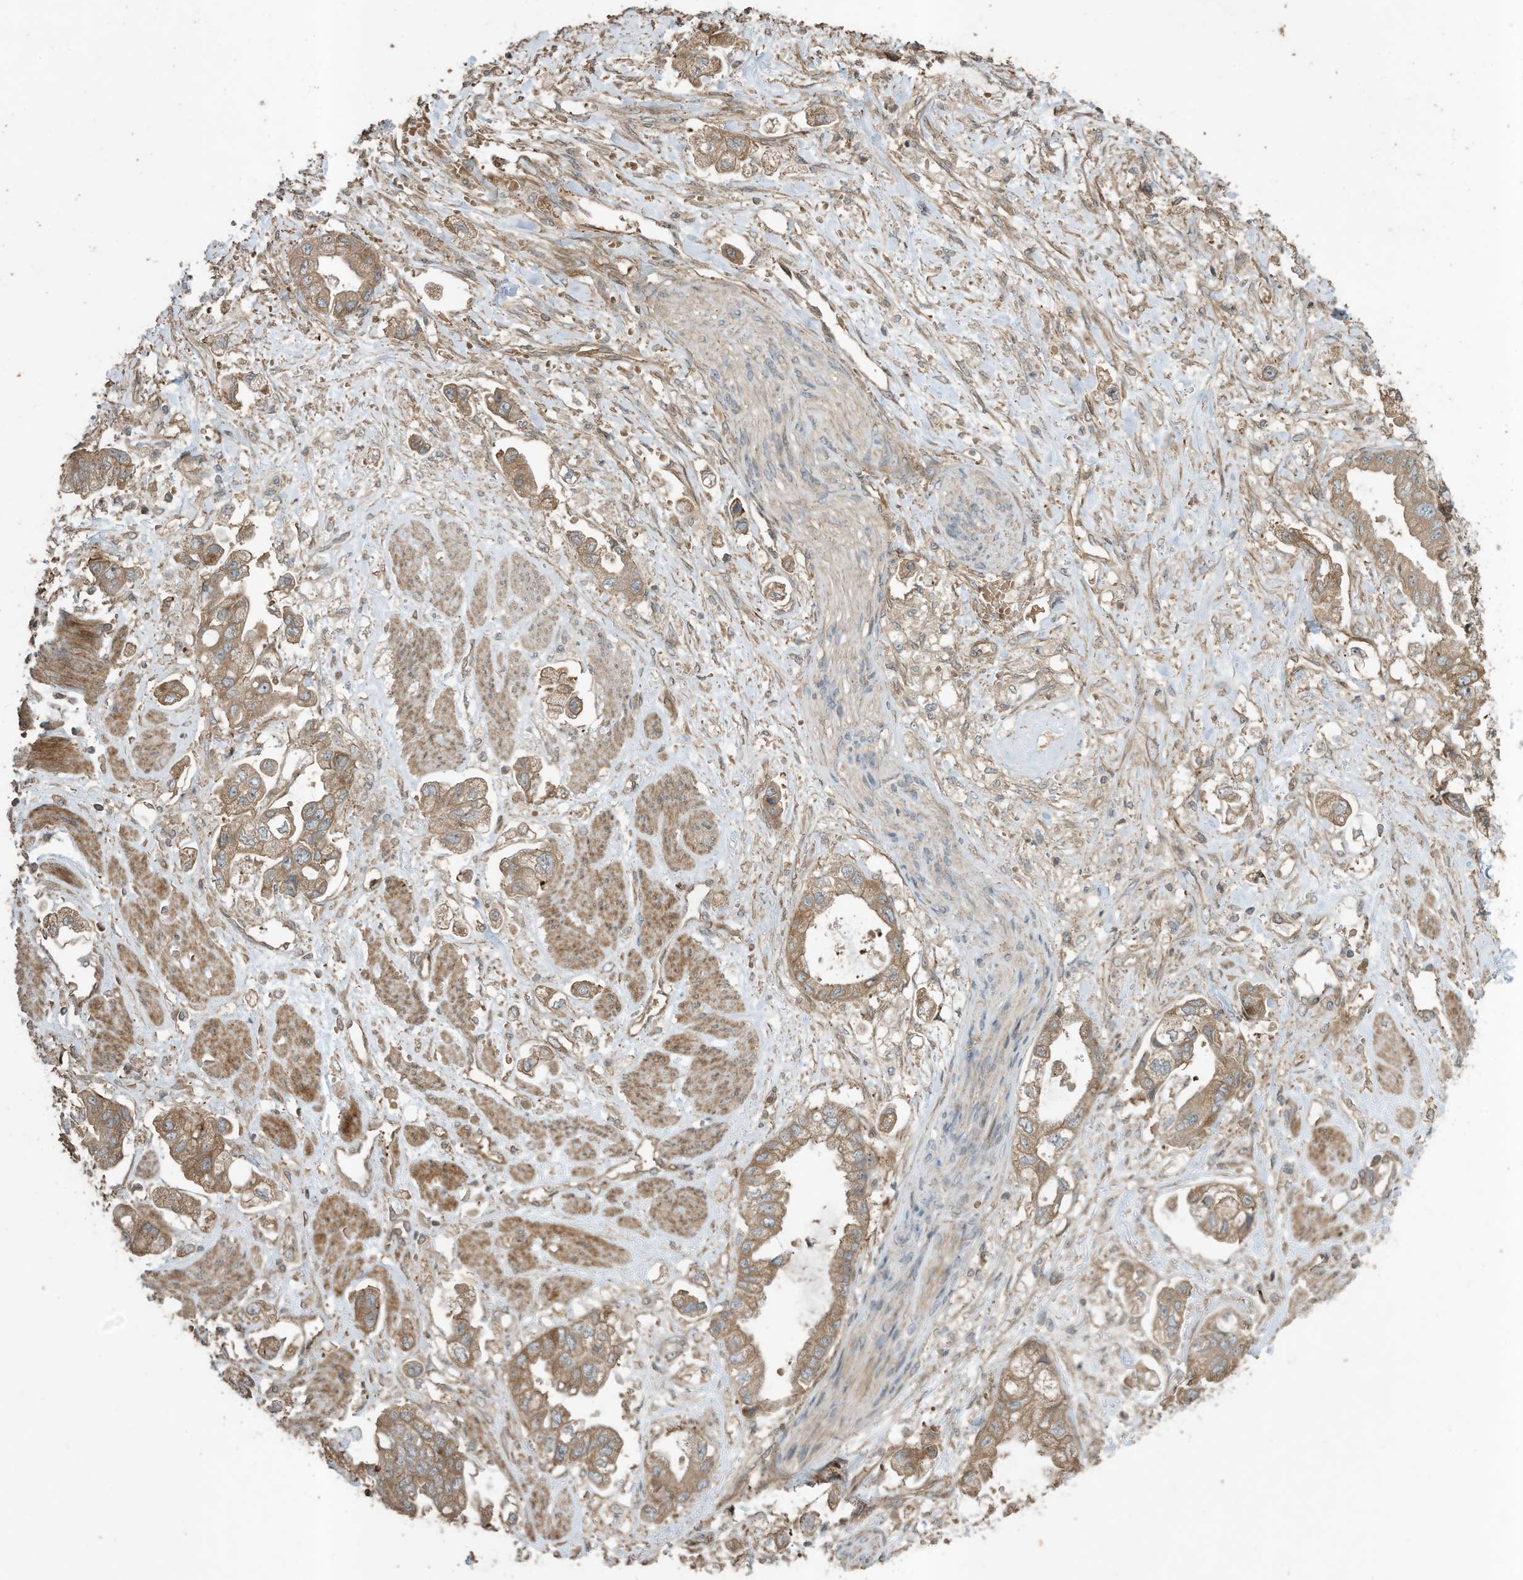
{"staining": {"intensity": "moderate", "quantity": ">75%", "location": "cytoplasmic/membranous"}, "tissue": "stomach cancer", "cell_type": "Tumor cells", "image_type": "cancer", "snomed": [{"axis": "morphology", "description": "Adenocarcinoma, NOS"}, {"axis": "topography", "description": "Stomach"}], "caption": "Immunohistochemistry (IHC) of human stomach adenocarcinoma shows medium levels of moderate cytoplasmic/membranous staining in approximately >75% of tumor cells.", "gene": "ZNF653", "patient": {"sex": "male", "age": 62}}